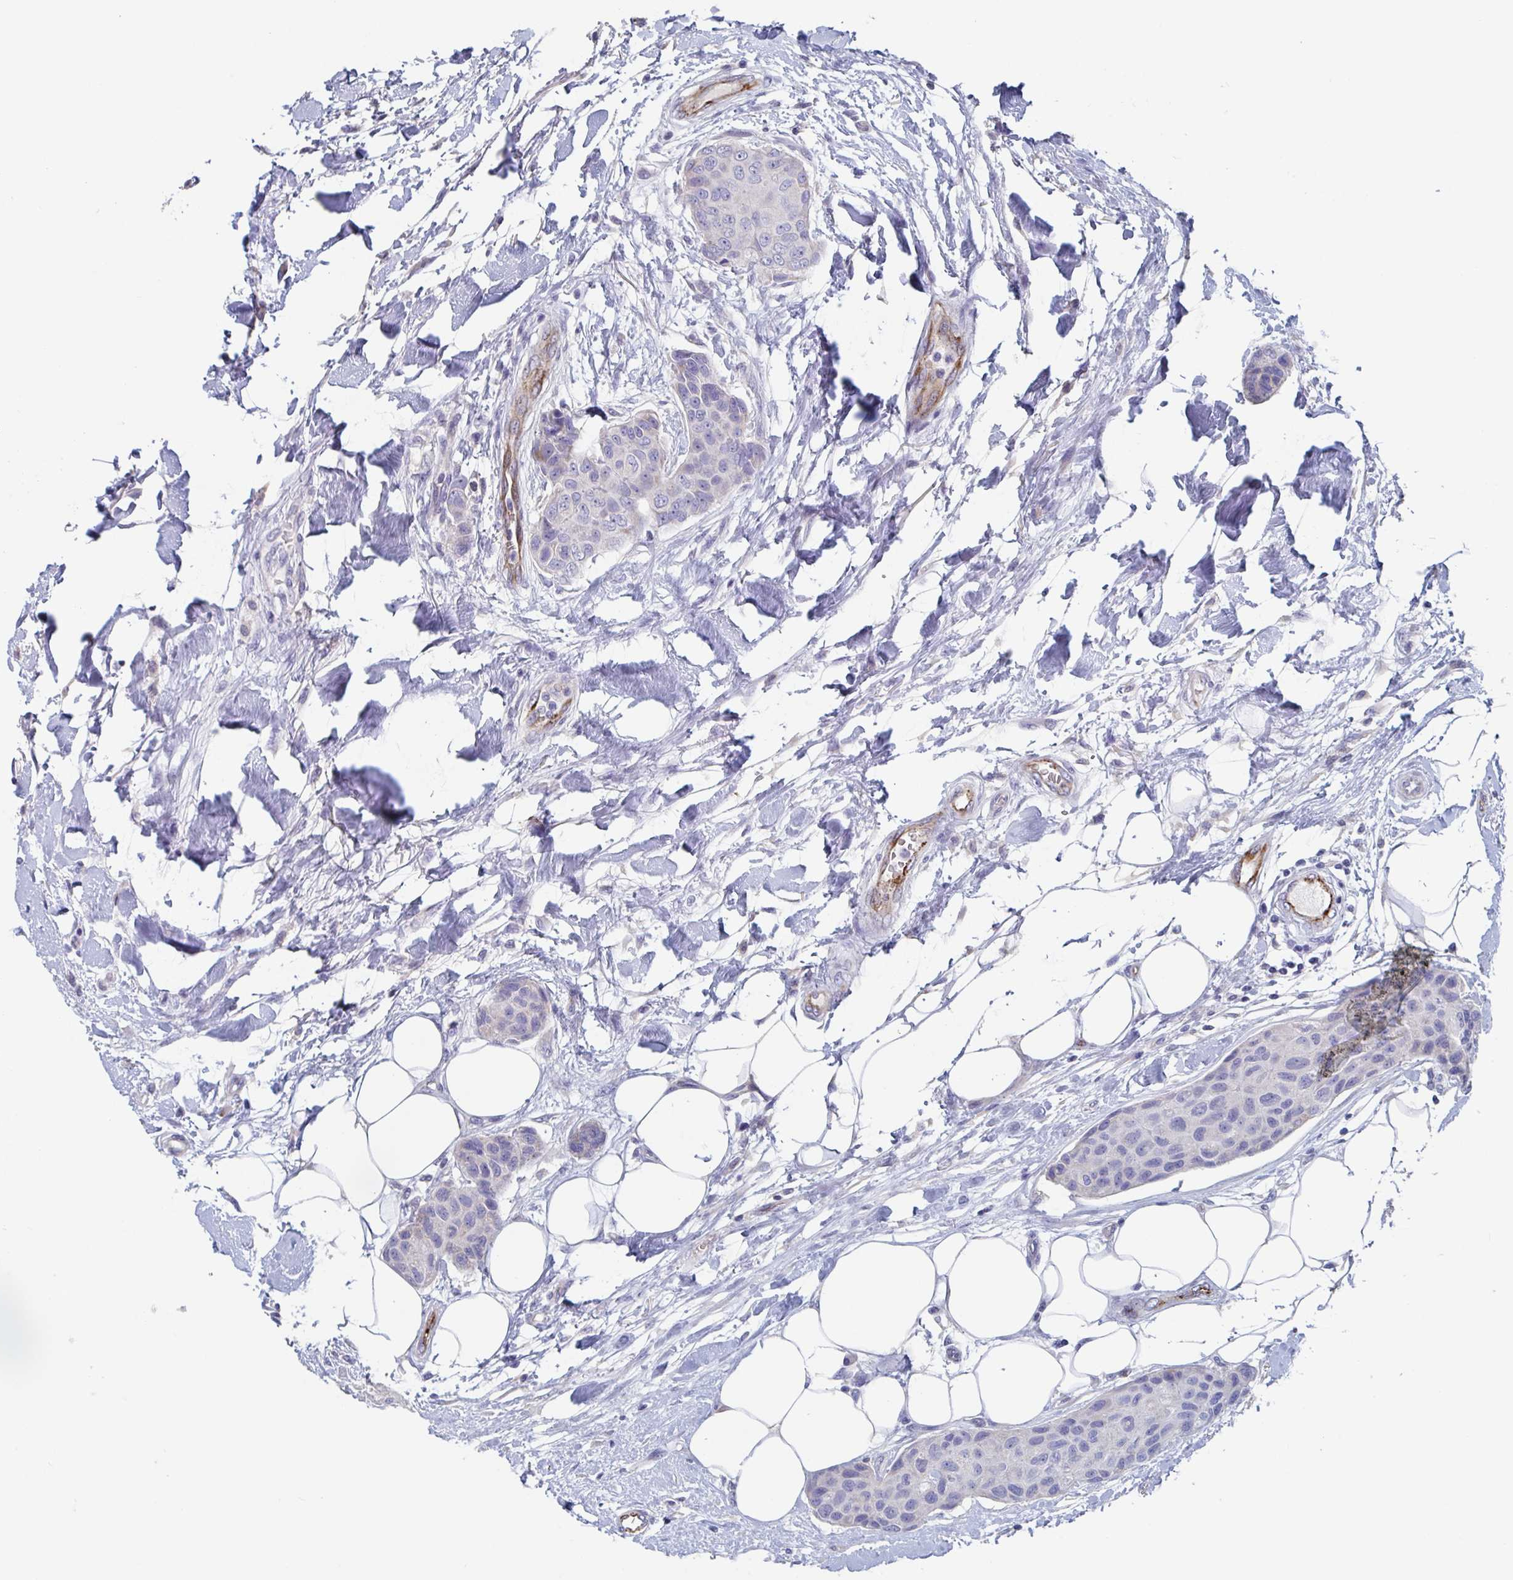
{"staining": {"intensity": "negative", "quantity": "none", "location": "none"}, "tissue": "breast cancer", "cell_type": "Tumor cells", "image_type": "cancer", "snomed": [{"axis": "morphology", "description": "Duct carcinoma"}, {"axis": "topography", "description": "Breast"}, {"axis": "topography", "description": "Lymph node"}], "caption": "Tumor cells show no significant protein positivity in intraductal carcinoma (breast).", "gene": "ABHD16A", "patient": {"sex": "female", "age": 80}}